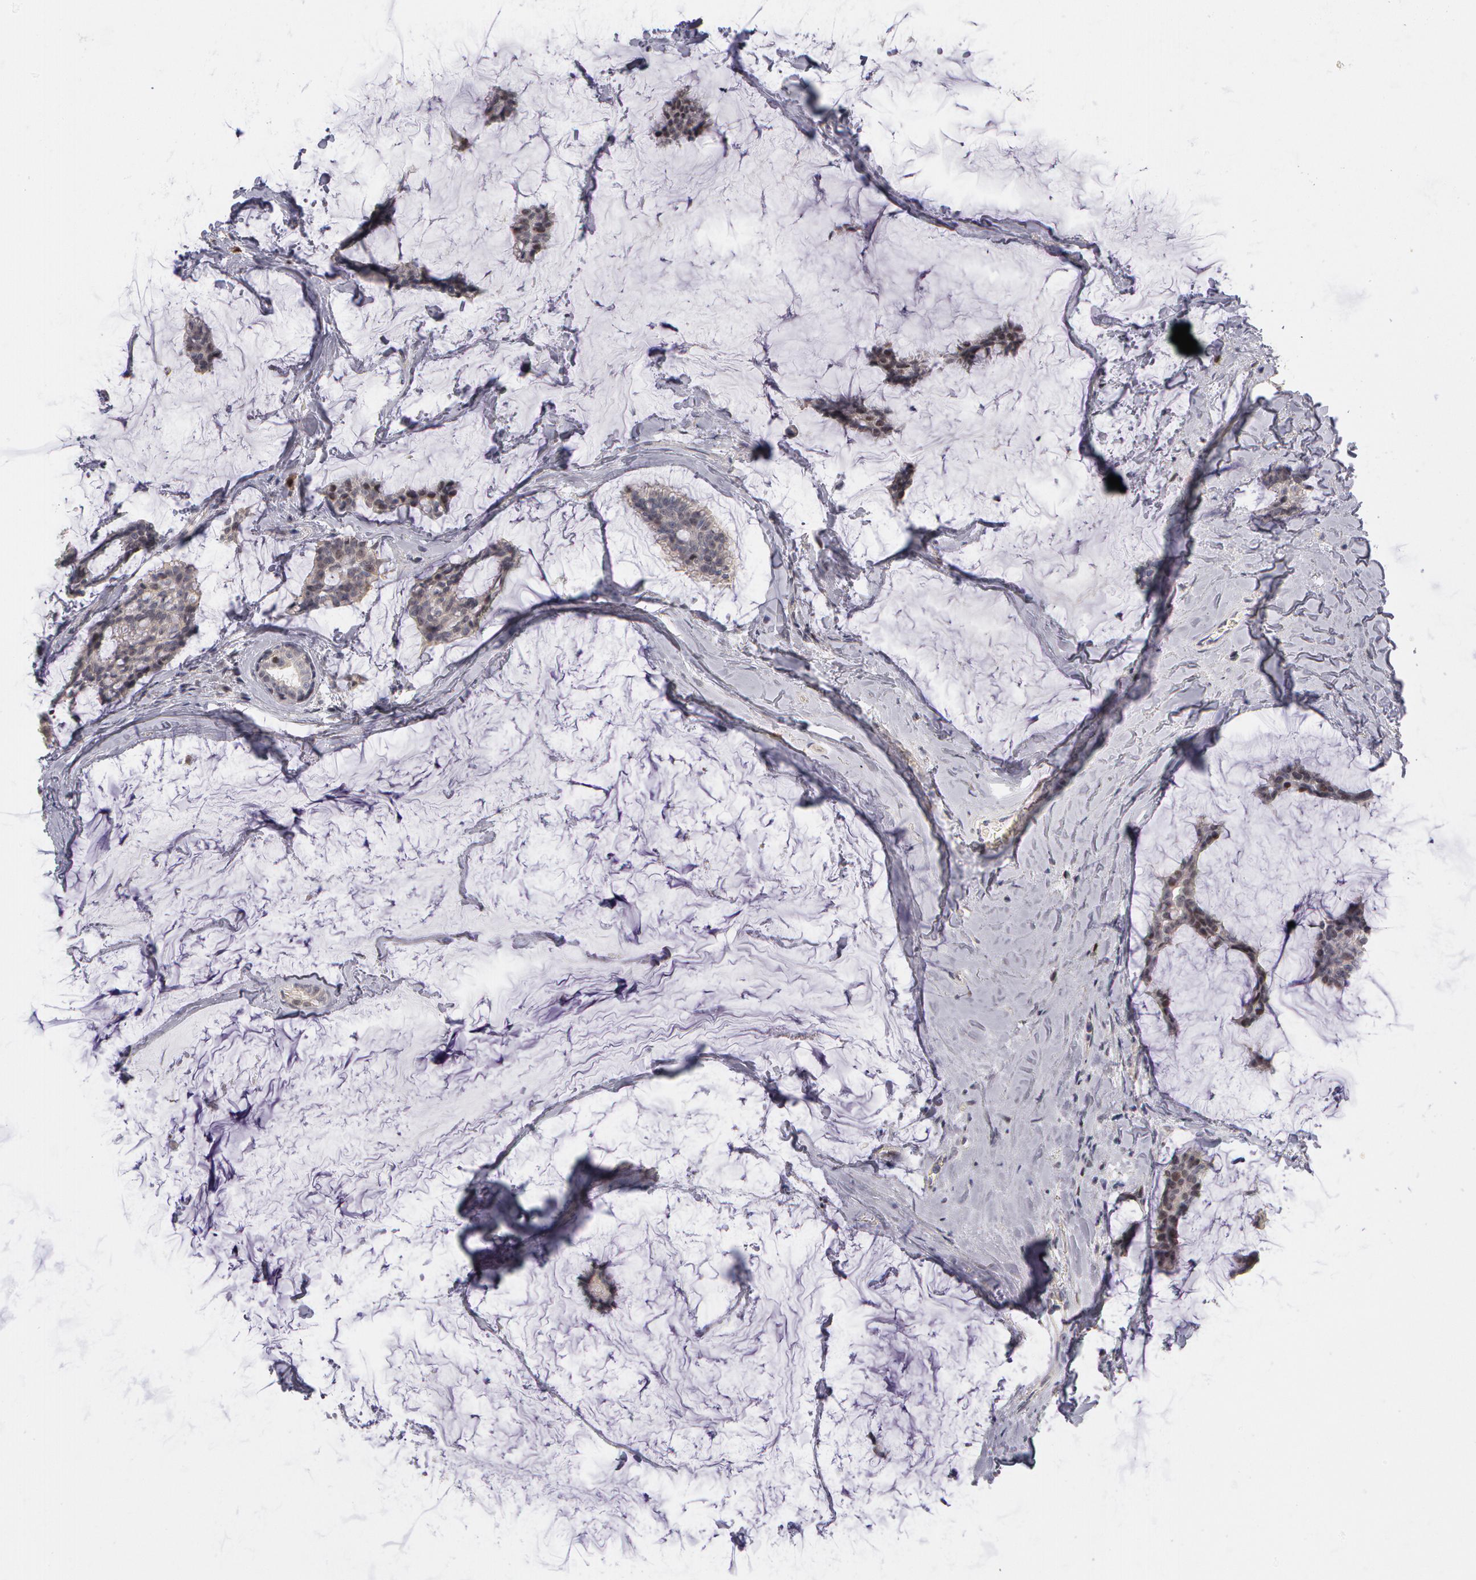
{"staining": {"intensity": "weak", "quantity": "<25%", "location": "nuclear"}, "tissue": "breast cancer", "cell_type": "Tumor cells", "image_type": "cancer", "snomed": [{"axis": "morphology", "description": "Duct carcinoma"}, {"axis": "topography", "description": "Breast"}], "caption": "IHC image of neoplastic tissue: breast intraductal carcinoma stained with DAB reveals no significant protein staining in tumor cells. The staining was performed using DAB (3,3'-diaminobenzidine) to visualize the protein expression in brown, while the nuclei were stained in blue with hematoxylin (Magnification: 20x).", "gene": "PRICKLE1", "patient": {"sex": "female", "age": 93}}